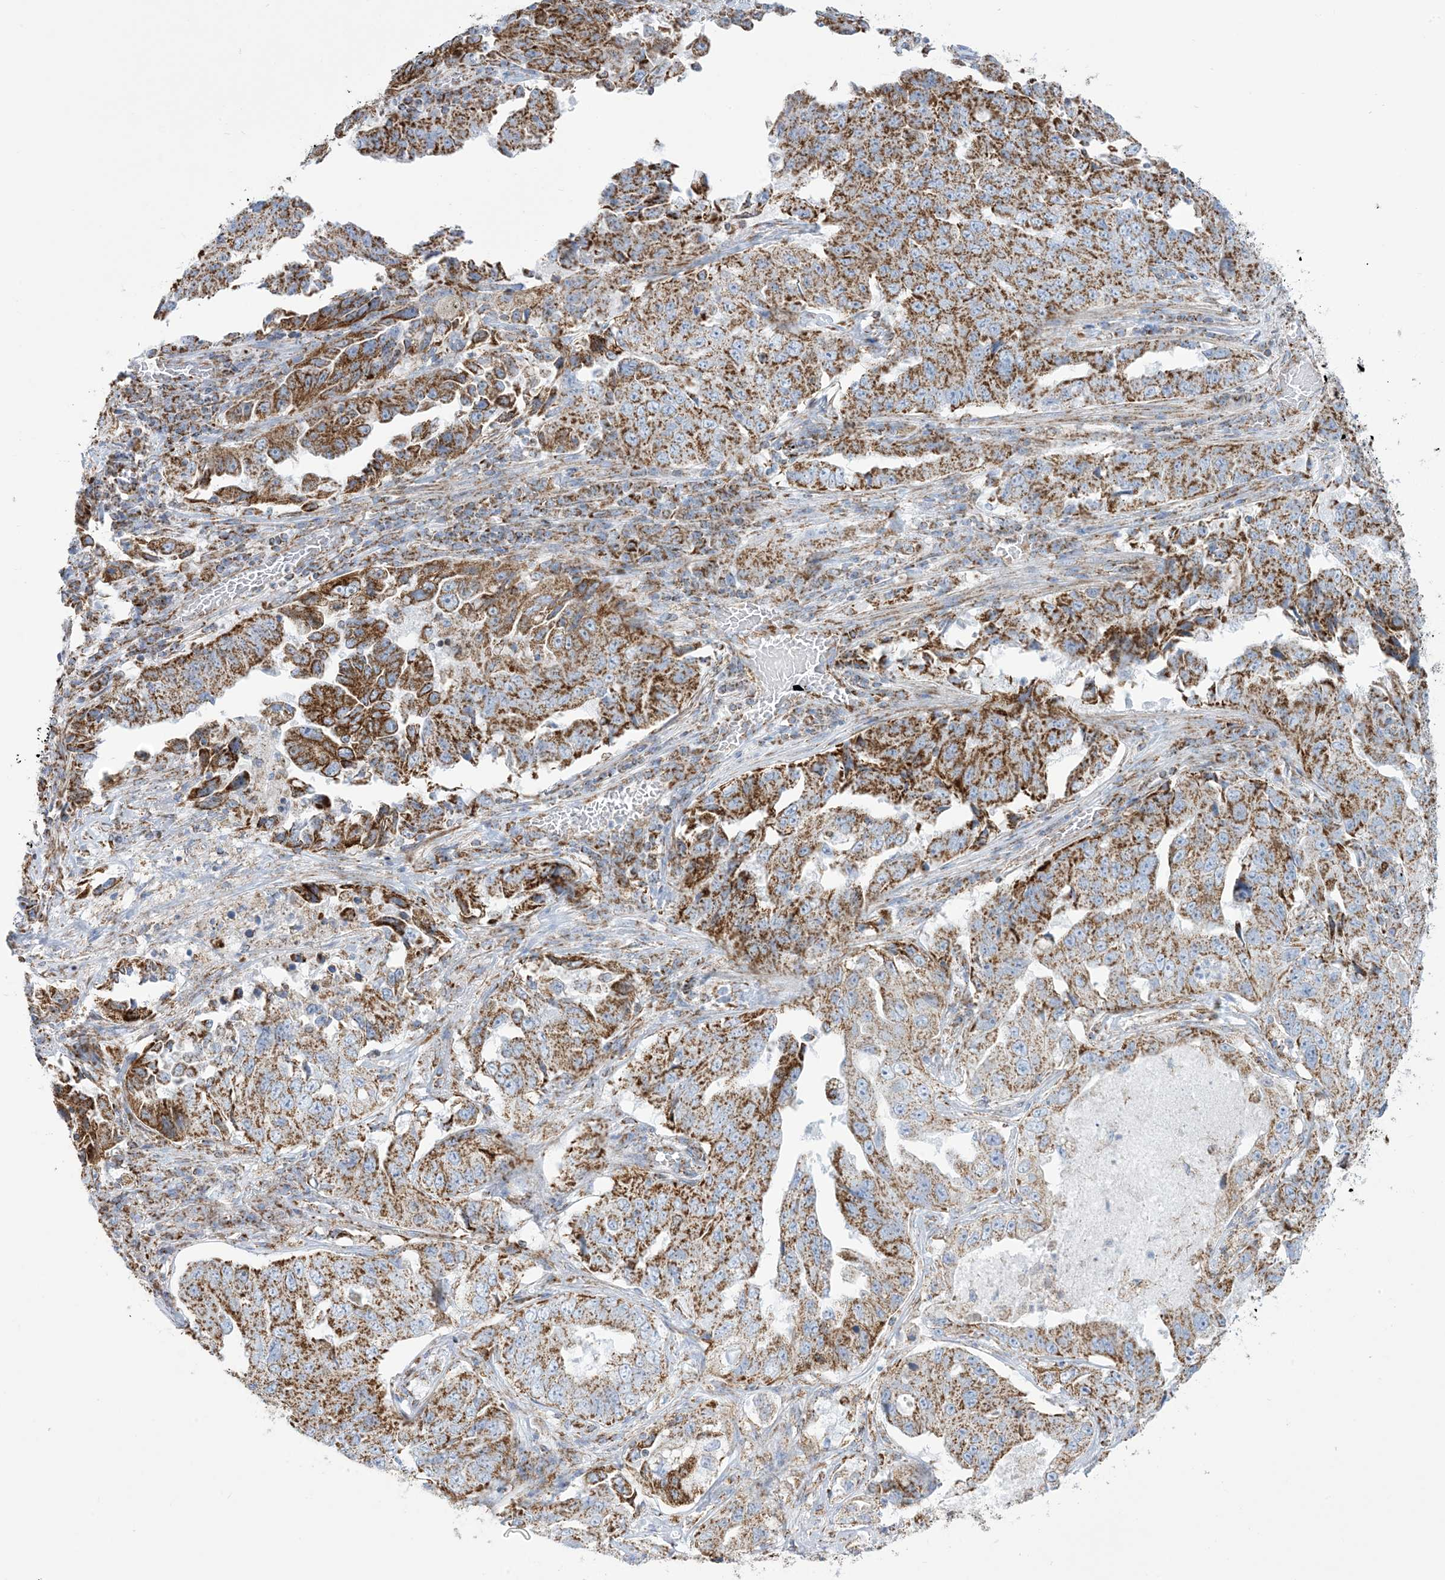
{"staining": {"intensity": "moderate", "quantity": ">75%", "location": "cytoplasmic/membranous"}, "tissue": "lung cancer", "cell_type": "Tumor cells", "image_type": "cancer", "snomed": [{"axis": "morphology", "description": "Adenocarcinoma, NOS"}, {"axis": "topography", "description": "Lung"}], "caption": "A brown stain labels moderate cytoplasmic/membranous expression of a protein in lung adenocarcinoma tumor cells. The staining was performed using DAB to visualize the protein expression in brown, while the nuclei were stained in blue with hematoxylin (Magnification: 20x).", "gene": "SAMM50", "patient": {"sex": "female", "age": 51}}